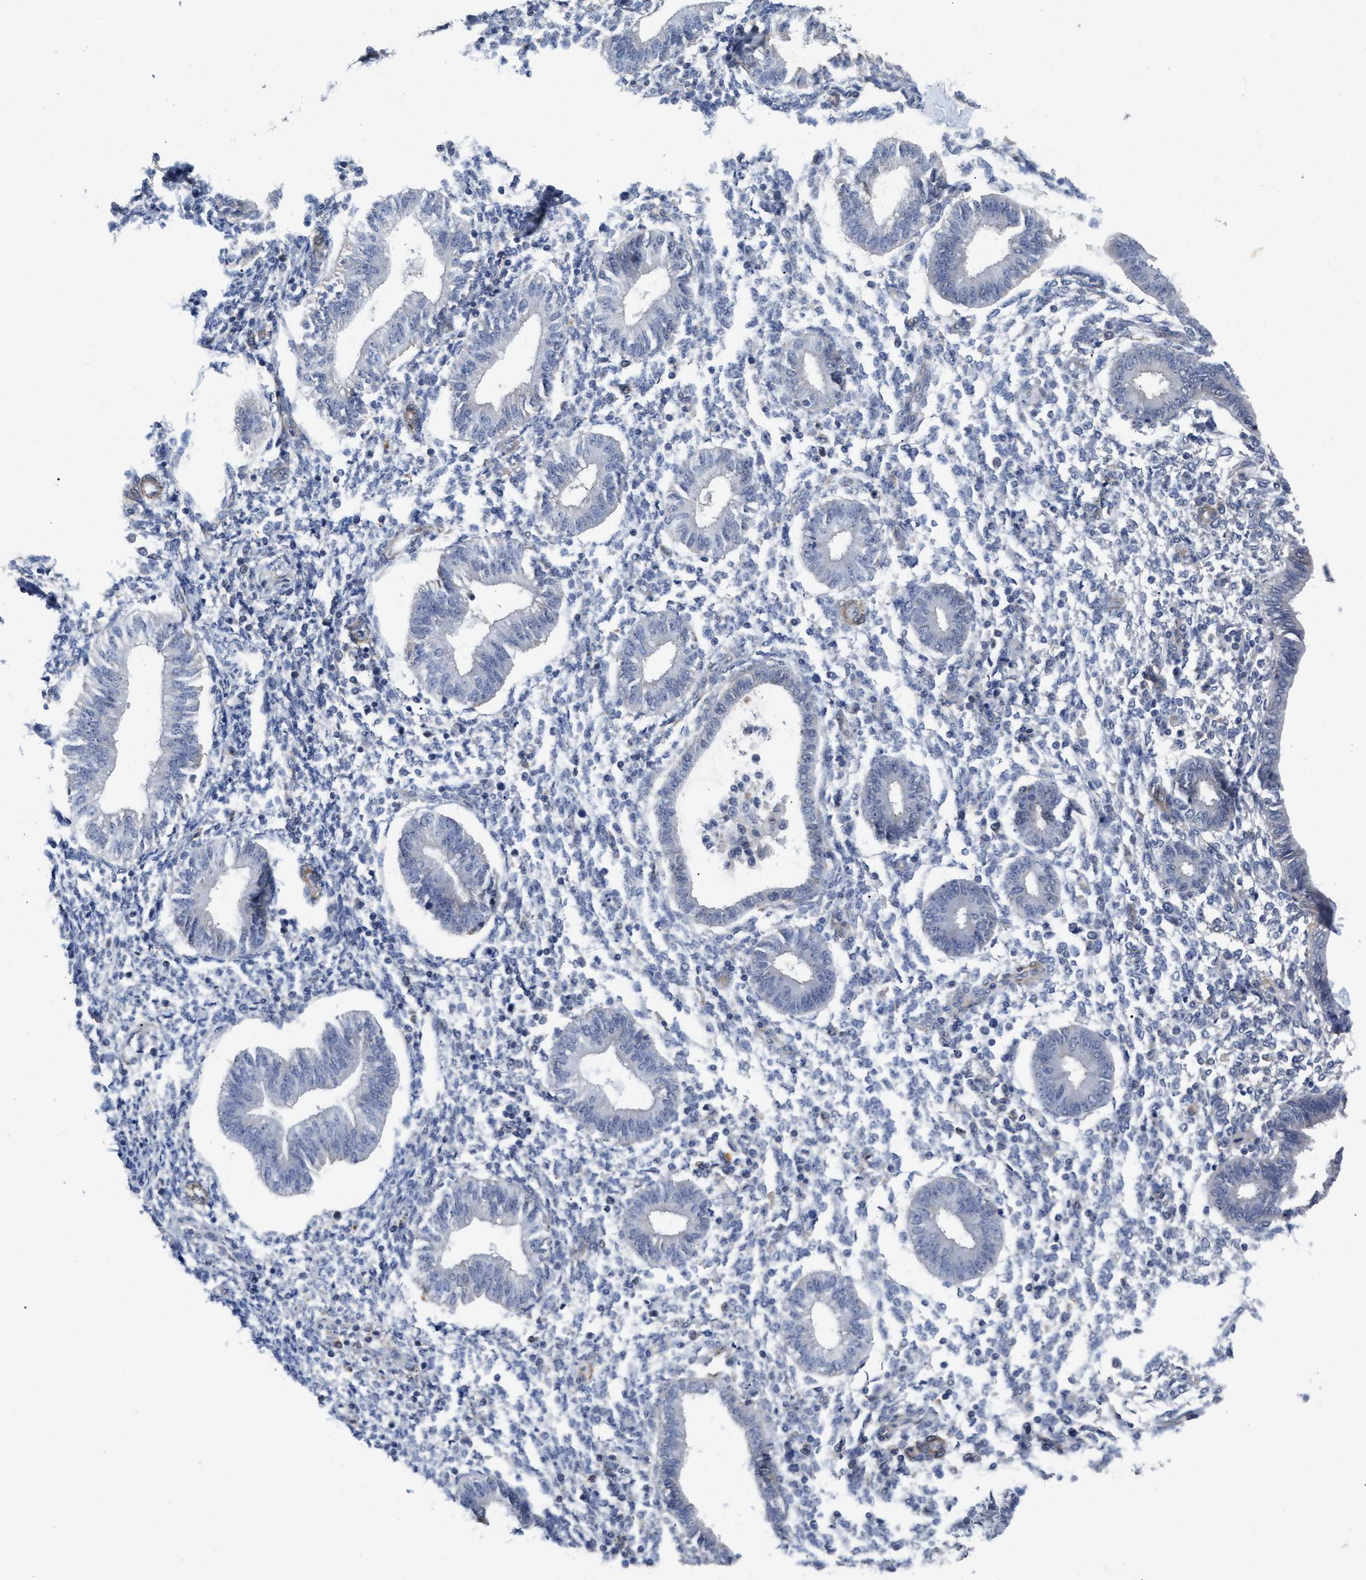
{"staining": {"intensity": "negative", "quantity": "none", "location": "none"}, "tissue": "endometrium", "cell_type": "Cells in endometrial stroma", "image_type": "normal", "snomed": [{"axis": "morphology", "description": "Normal tissue, NOS"}, {"axis": "topography", "description": "Endometrium"}], "caption": "A high-resolution photomicrograph shows immunohistochemistry staining of normal endometrium, which displays no significant positivity in cells in endometrial stroma. The staining was performed using DAB to visualize the protein expression in brown, while the nuclei were stained in blue with hematoxylin (Magnification: 20x).", "gene": "ST6GALNAC6", "patient": {"sex": "female", "age": 50}}